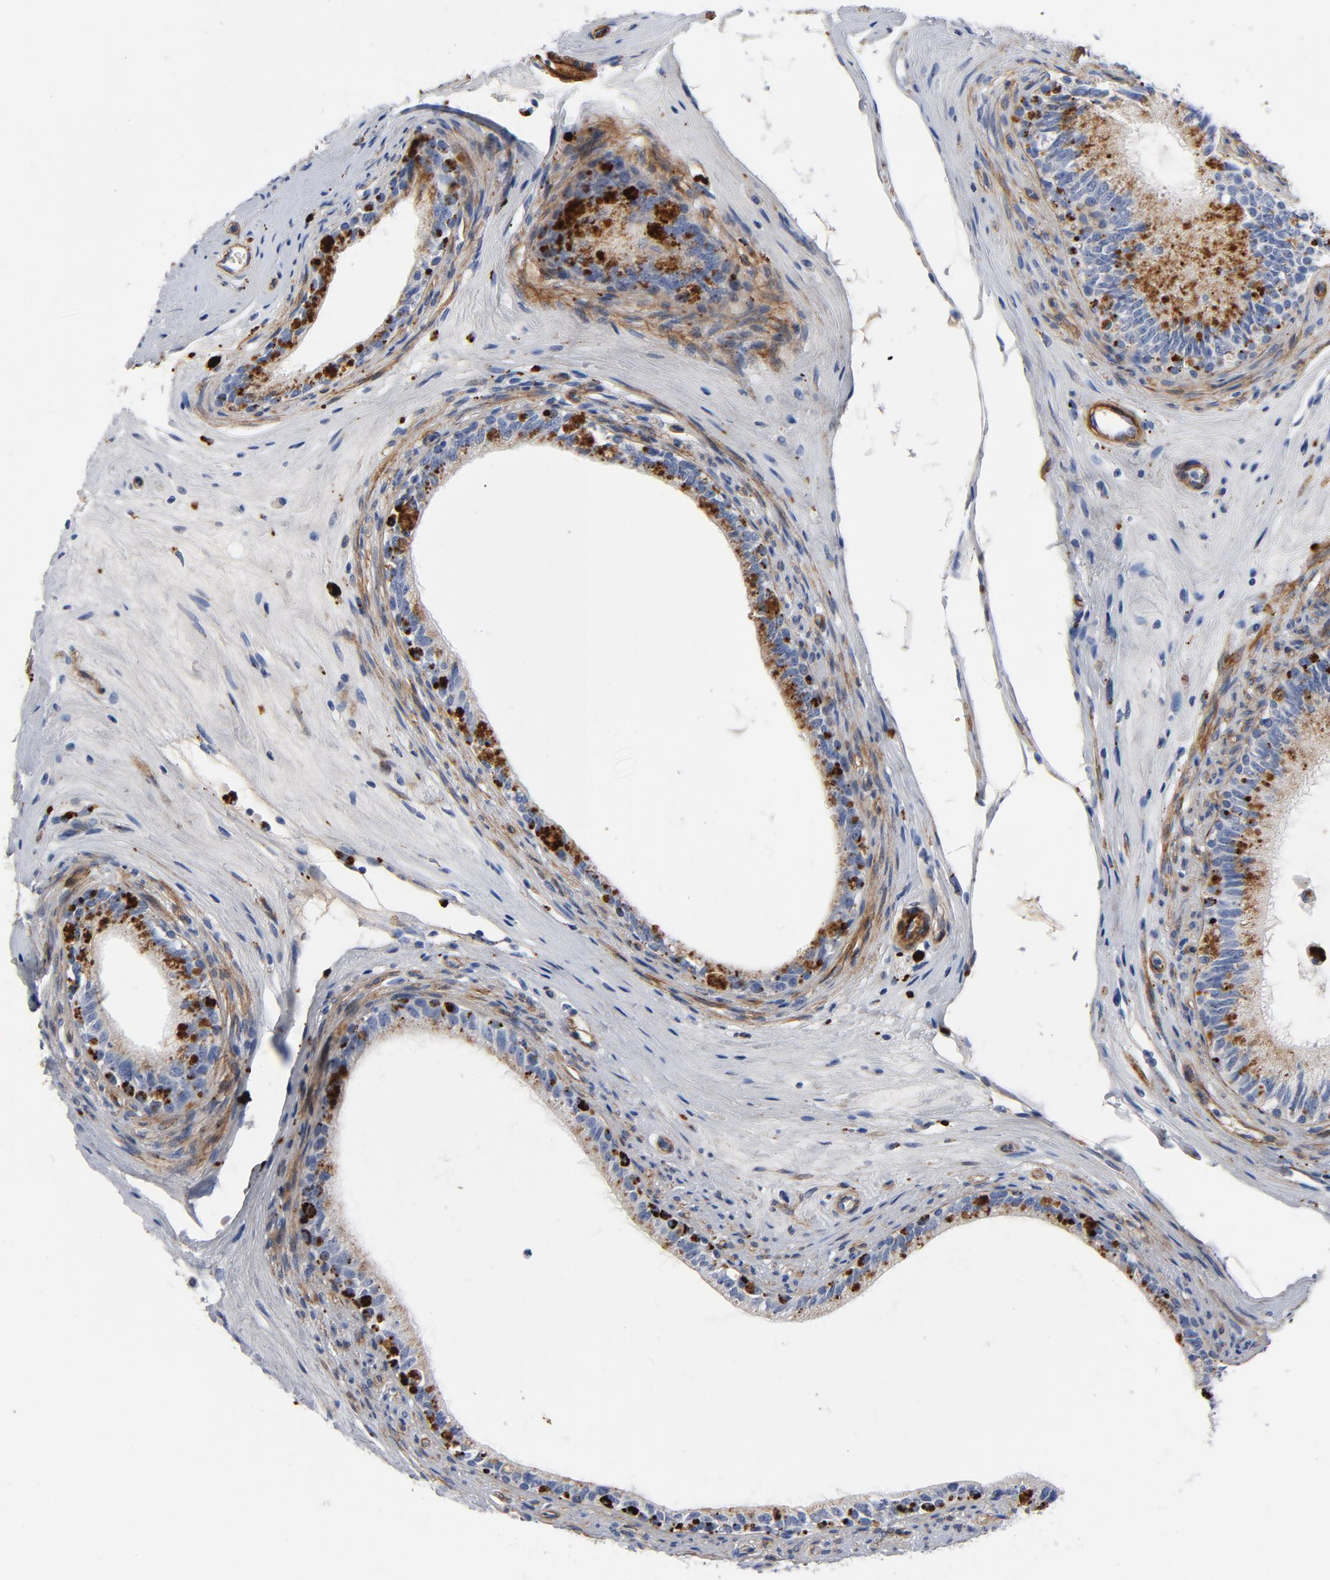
{"staining": {"intensity": "strong", "quantity": "25%-75%", "location": "cytoplasmic/membranous"}, "tissue": "epididymis", "cell_type": "Glandular cells", "image_type": "normal", "snomed": [{"axis": "morphology", "description": "Normal tissue, NOS"}, {"axis": "morphology", "description": "Inflammation, NOS"}, {"axis": "topography", "description": "Epididymis"}], "caption": "The micrograph displays a brown stain indicating the presence of a protein in the cytoplasmic/membranous of glandular cells in epididymis. (Stains: DAB (3,3'-diaminobenzidine) in brown, nuclei in blue, Microscopy: brightfield microscopy at high magnification).", "gene": "LAMC1", "patient": {"sex": "male", "age": 84}}